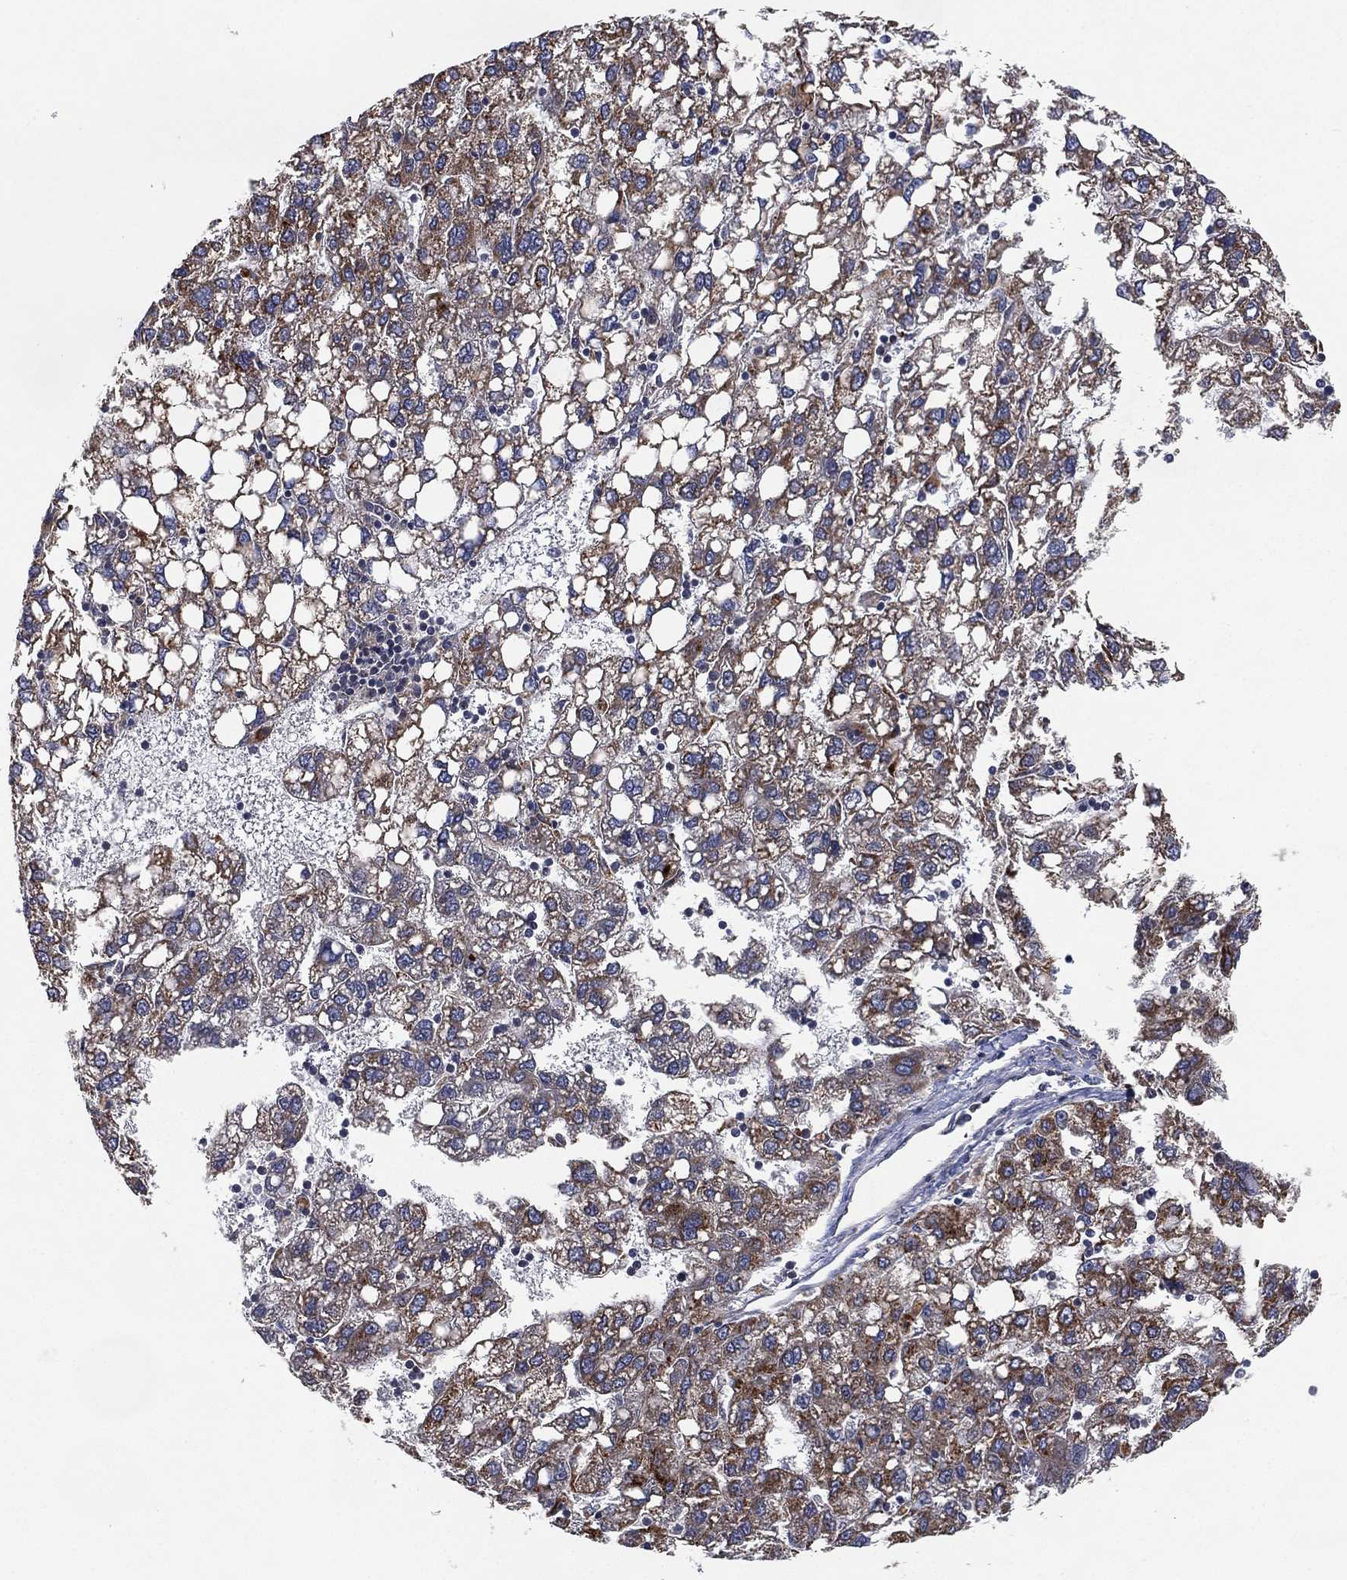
{"staining": {"intensity": "moderate", "quantity": "25%-75%", "location": "cytoplasmic/membranous"}, "tissue": "liver cancer", "cell_type": "Tumor cells", "image_type": "cancer", "snomed": [{"axis": "morphology", "description": "Carcinoma, Hepatocellular, NOS"}, {"axis": "topography", "description": "Liver"}], "caption": "Liver cancer stained with DAB IHC exhibits medium levels of moderate cytoplasmic/membranous expression in approximately 25%-75% of tumor cells.", "gene": "FAM104A", "patient": {"sex": "female", "age": 82}}